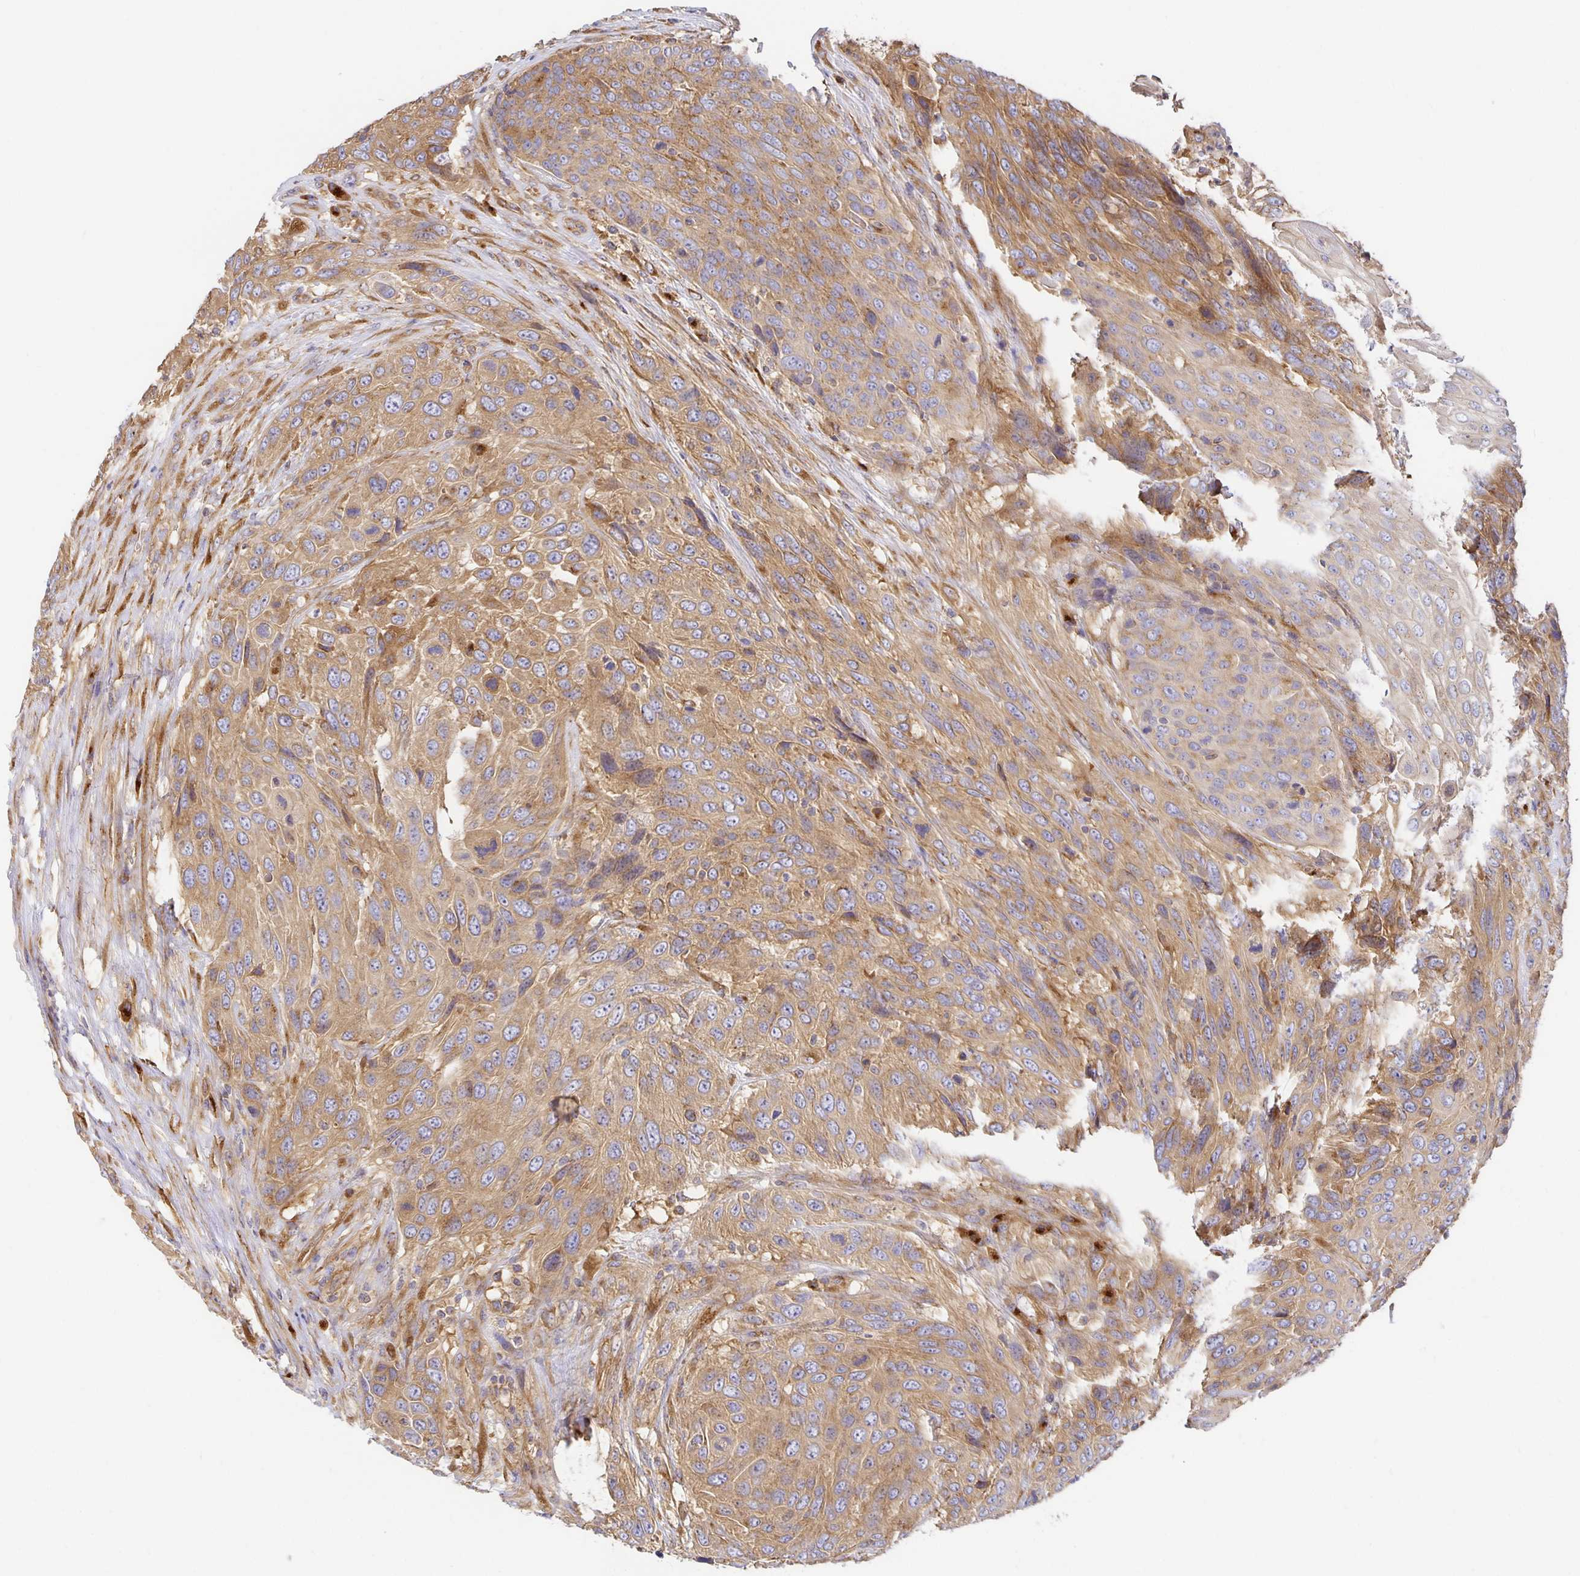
{"staining": {"intensity": "moderate", "quantity": ">75%", "location": "cytoplasmic/membranous"}, "tissue": "urothelial cancer", "cell_type": "Tumor cells", "image_type": "cancer", "snomed": [{"axis": "morphology", "description": "Urothelial carcinoma, High grade"}, {"axis": "topography", "description": "Urinary bladder"}], "caption": "Tumor cells exhibit medium levels of moderate cytoplasmic/membranous expression in about >75% of cells in urothelial cancer. (IHC, brightfield microscopy, high magnification).", "gene": "USO1", "patient": {"sex": "female", "age": 70}}